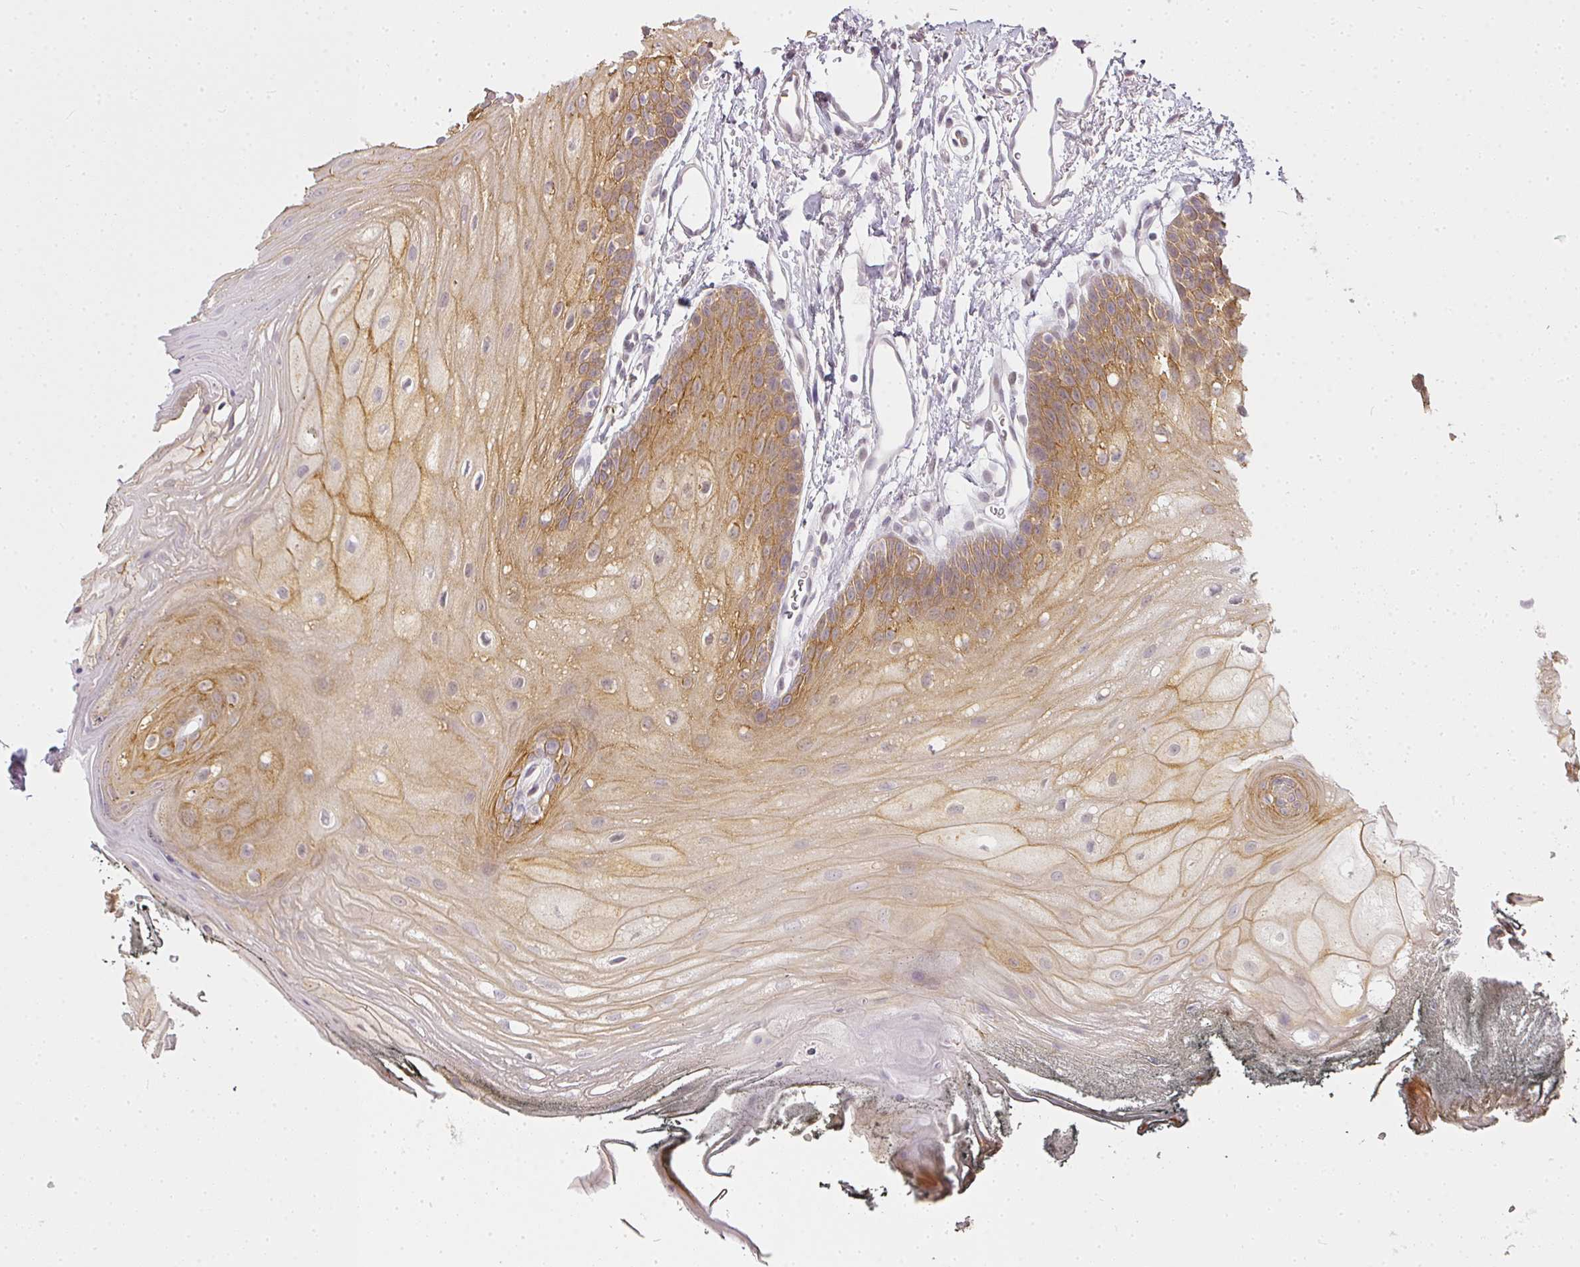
{"staining": {"intensity": "moderate", "quantity": ">75%", "location": "cytoplasmic/membranous"}, "tissue": "oral mucosa", "cell_type": "Squamous epithelial cells", "image_type": "normal", "snomed": [{"axis": "morphology", "description": "Normal tissue, NOS"}, {"axis": "morphology", "description": "Squamous cell carcinoma, NOS"}, {"axis": "topography", "description": "Oral tissue"}, {"axis": "topography", "description": "Head-Neck"}], "caption": "Protein analysis of normal oral mucosa reveals moderate cytoplasmic/membranous positivity in about >75% of squamous epithelial cells. The protein is shown in brown color, while the nuclei are stained blue.", "gene": "MED19", "patient": {"sex": "female", "age": 81}}